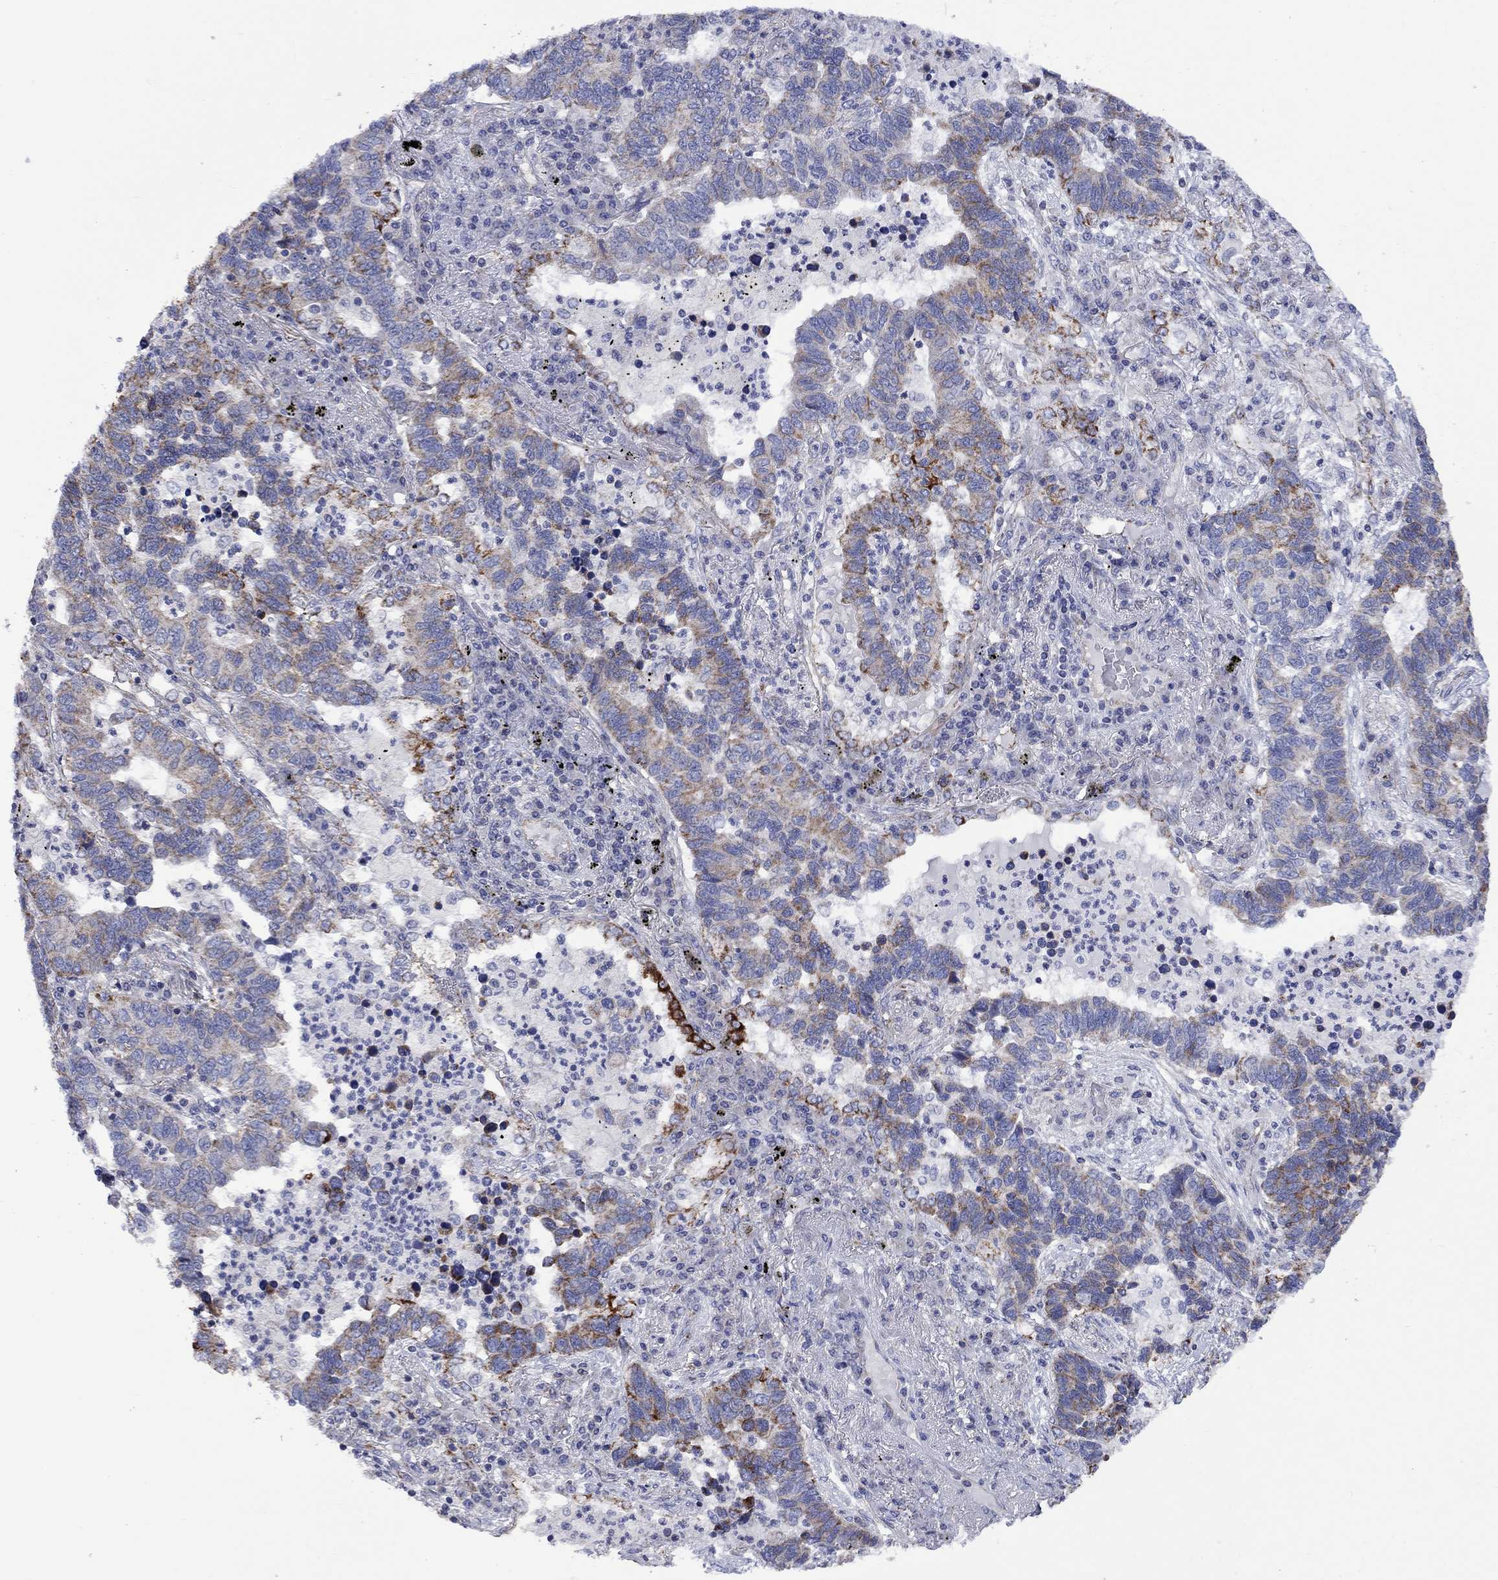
{"staining": {"intensity": "moderate", "quantity": "25%-75%", "location": "cytoplasmic/membranous"}, "tissue": "lung cancer", "cell_type": "Tumor cells", "image_type": "cancer", "snomed": [{"axis": "morphology", "description": "Adenocarcinoma, NOS"}, {"axis": "topography", "description": "Lung"}], "caption": "DAB immunohistochemical staining of adenocarcinoma (lung) shows moderate cytoplasmic/membranous protein expression in approximately 25%-75% of tumor cells. (DAB (3,3'-diaminobenzidine) = brown stain, brightfield microscopy at high magnification).", "gene": "CISD1", "patient": {"sex": "female", "age": 57}}